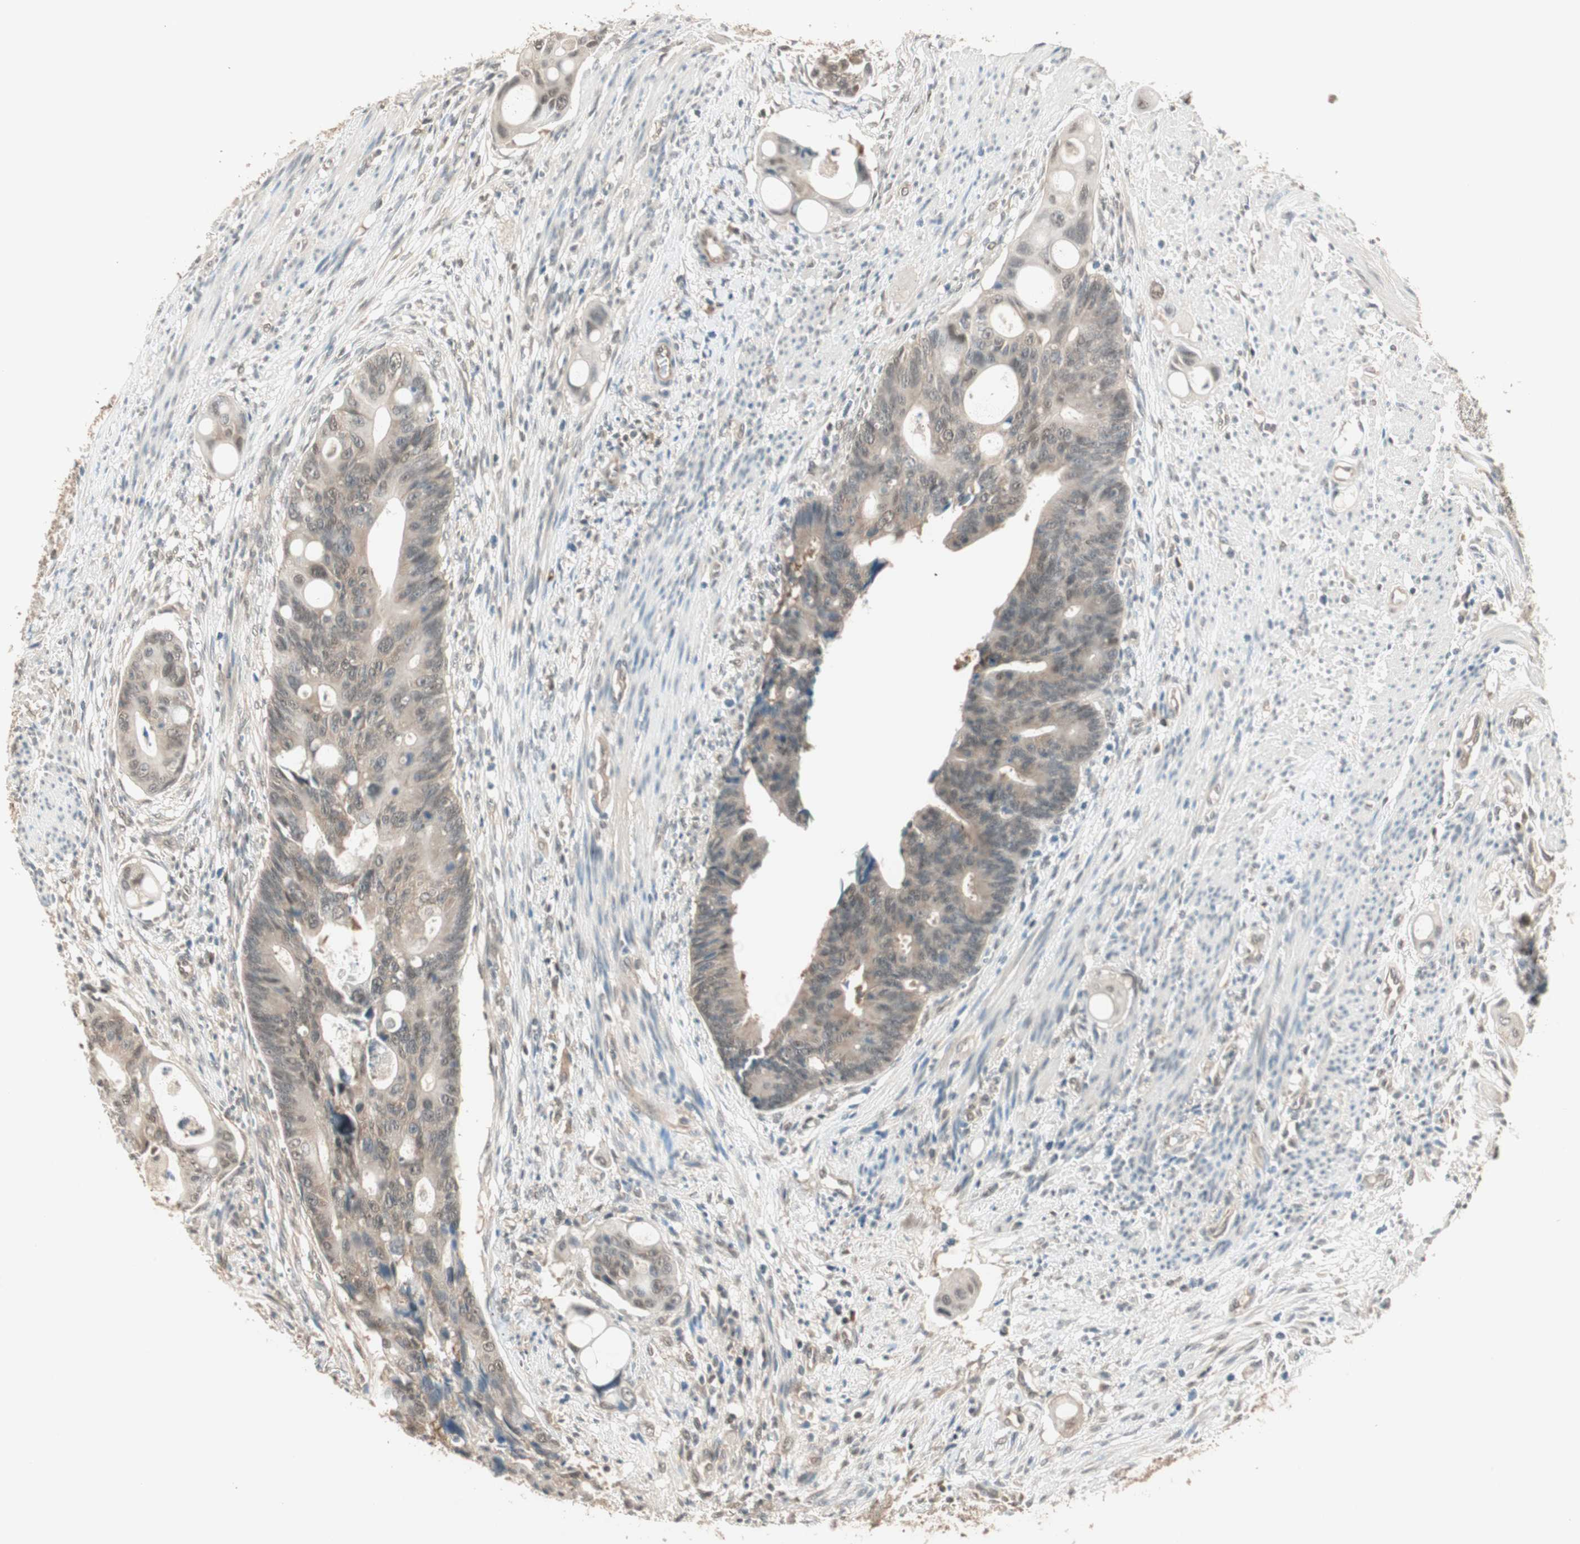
{"staining": {"intensity": "weak", "quantity": "25%-75%", "location": "cytoplasmic/membranous"}, "tissue": "colorectal cancer", "cell_type": "Tumor cells", "image_type": "cancer", "snomed": [{"axis": "morphology", "description": "Adenocarcinoma, NOS"}, {"axis": "topography", "description": "Colon"}], "caption": "The micrograph reveals immunohistochemical staining of colorectal cancer. There is weak cytoplasmic/membranous staining is present in approximately 25%-75% of tumor cells.", "gene": "USP5", "patient": {"sex": "female", "age": 57}}